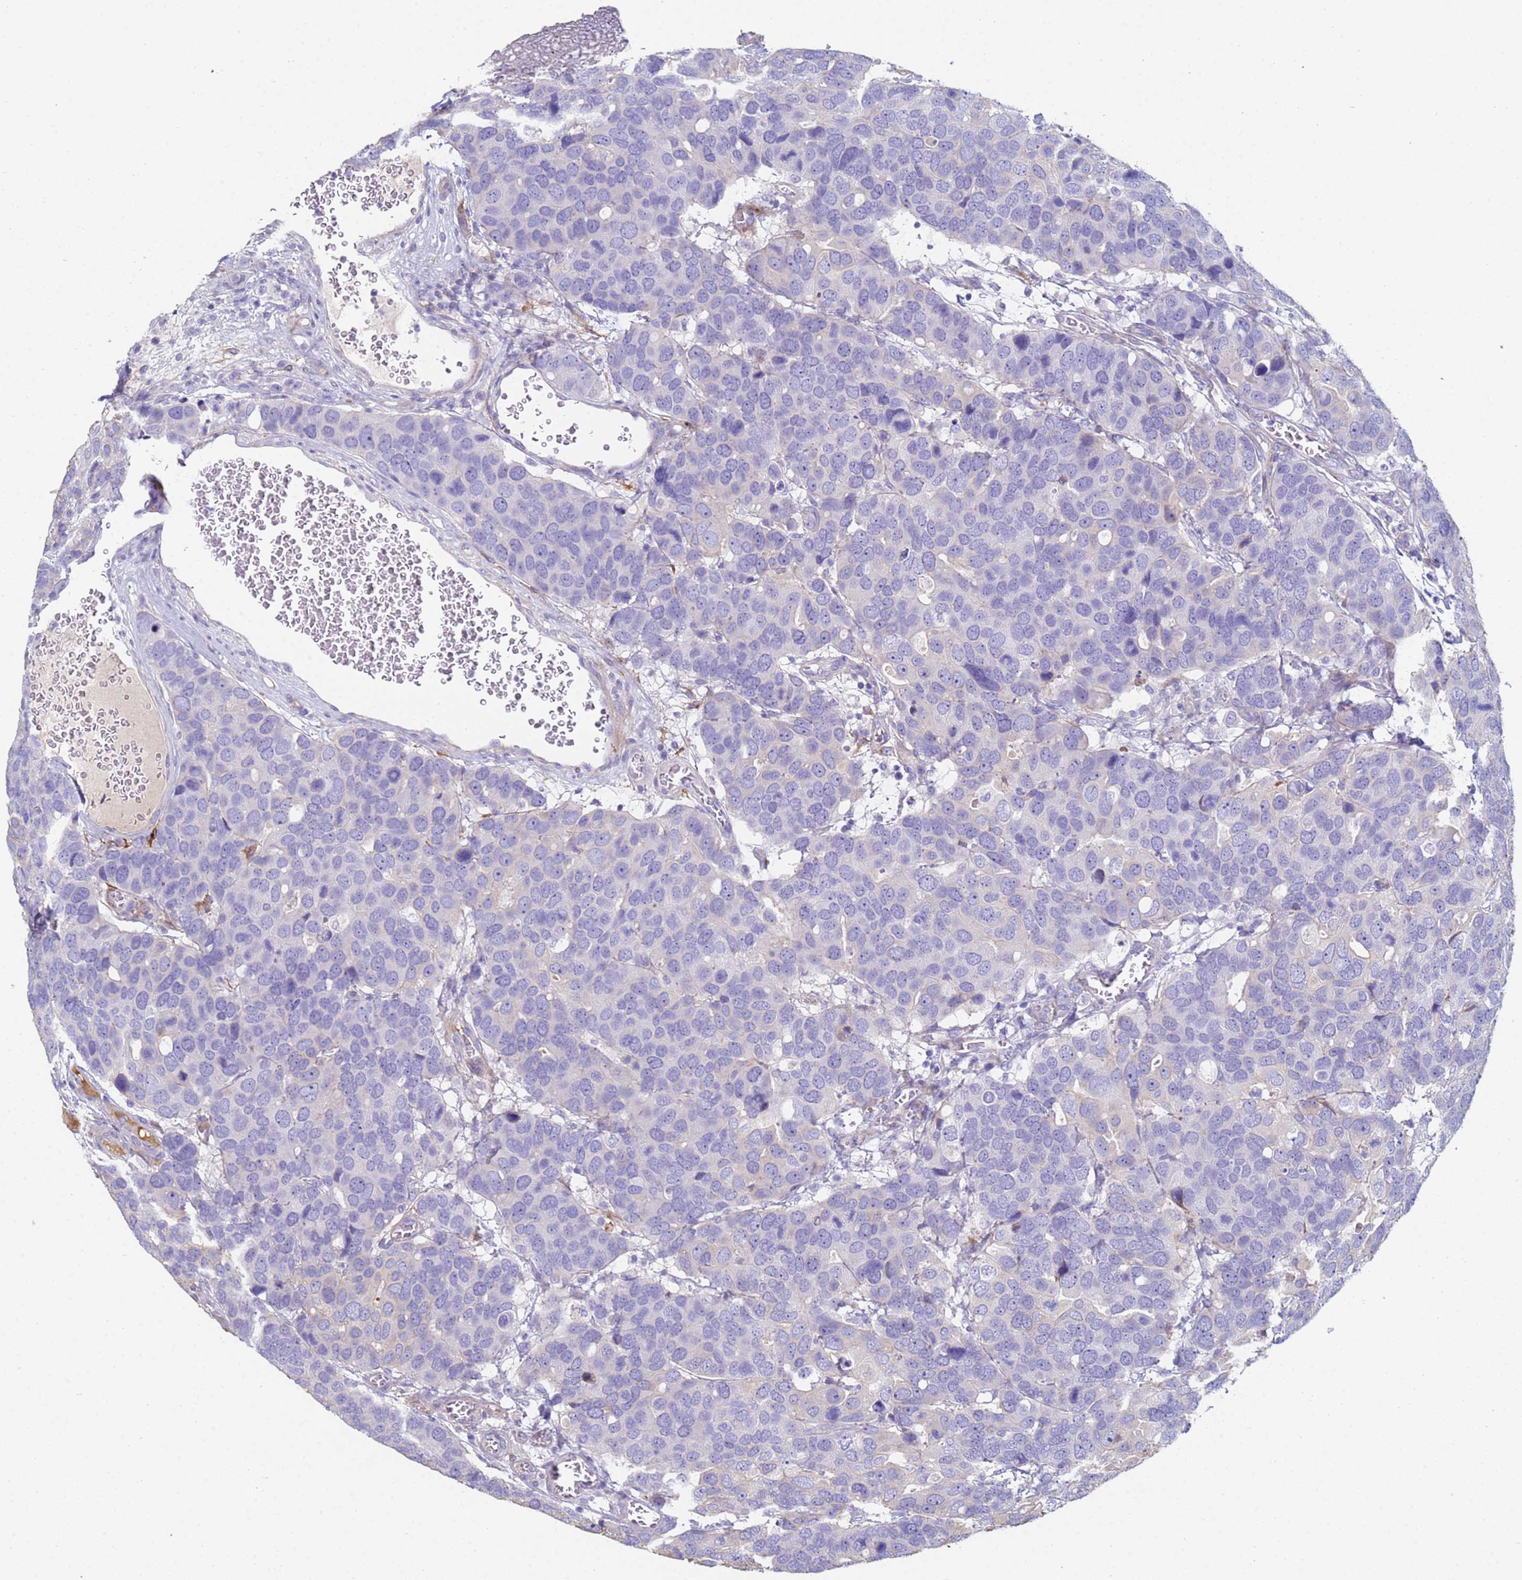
{"staining": {"intensity": "negative", "quantity": "none", "location": "none"}, "tissue": "breast cancer", "cell_type": "Tumor cells", "image_type": "cancer", "snomed": [{"axis": "morphology", "description": "Duct carcinoma"}, {"axis": "topography", "description": "Breast"}], "caption": "A micrograph of human intraductal carcinoma (breast) is negative for staining in tumor cells. (Immunohistochemistry (ihc), brightfield microscopy, high magnification).", "gene": "ABCA8", "patient": {"sex": "female", "age": 83}}